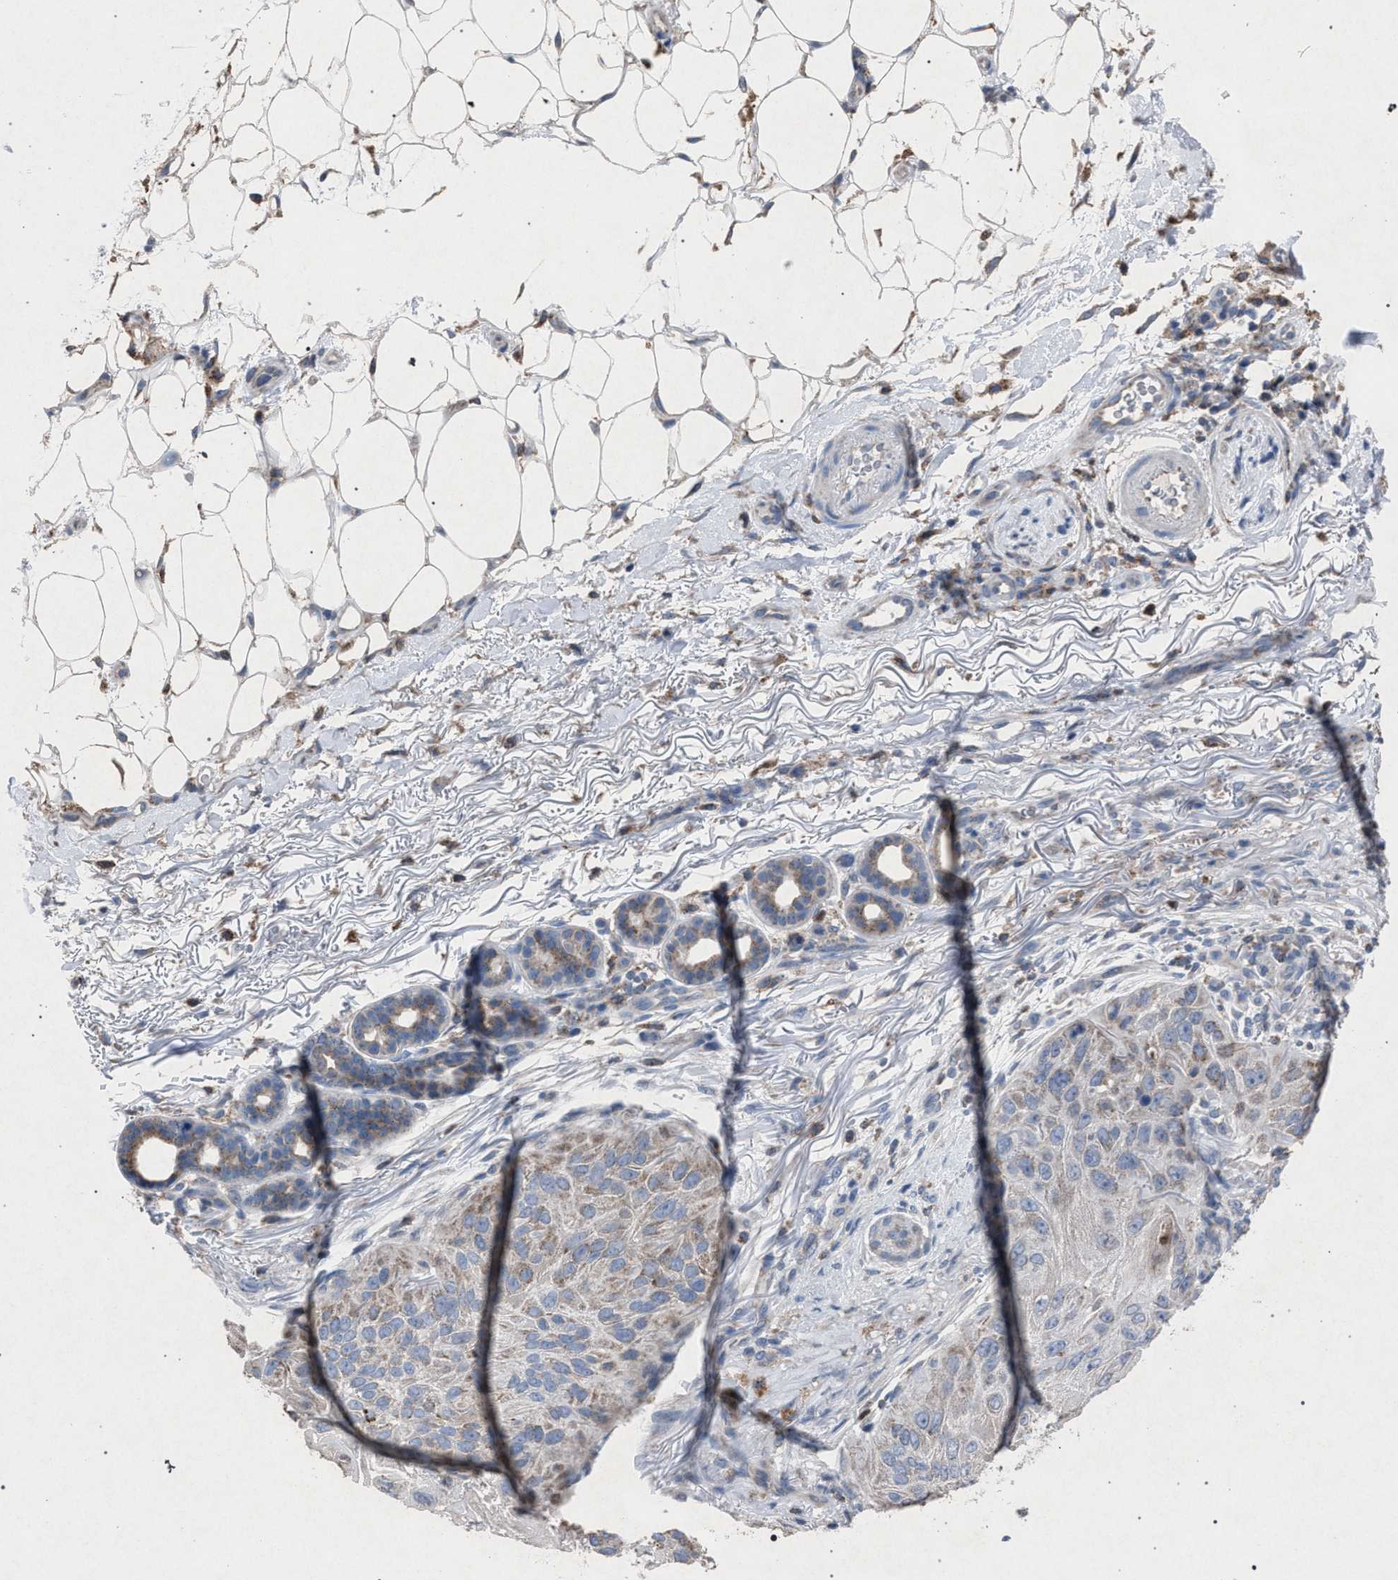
{"staining": {"intensity": "weak", "quantity": "25%-75%", "location": "cytoplasmic/membranous"}, "tissue": "skin cancer", "cell_type": "Tumor cells", "image_type": "cancer", "snomed": [{"axis": "morphology", "description": "Squamous cell carcinoma, NOS"}, {"axis": "topography", "description": "Skin"}], "caption": "Immunohistochemistry of human skin squamous cell carcinoma displays low levels of weak cytoplasmic/membranous staining in about 25%-75% of tumor cells.", "gene": "HSD17B4", "patient": {"sex": "female", "age": 77}}